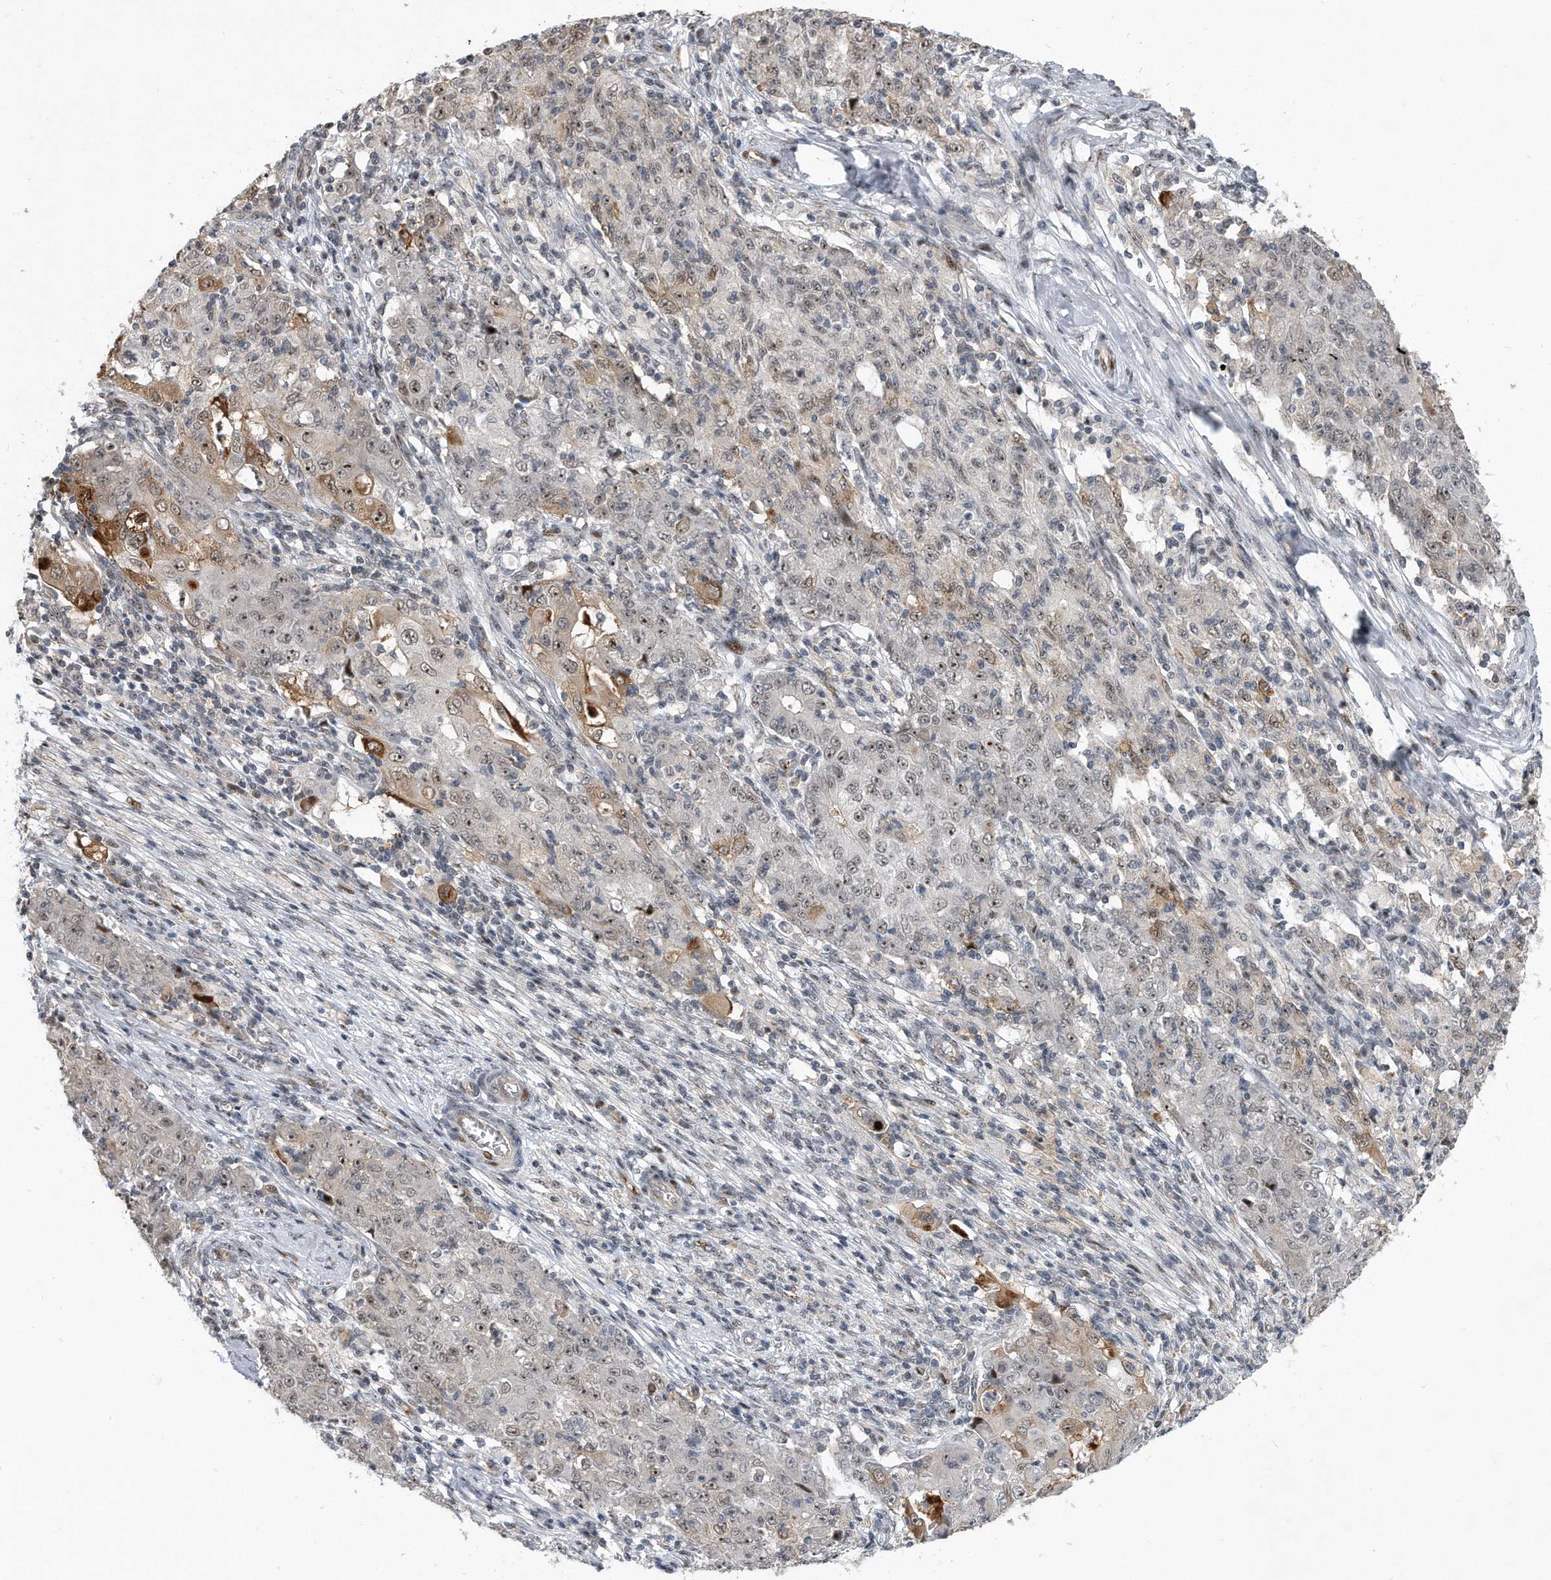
{"staining": {"intensity": "moderate", "quantity": "<25%", "location": "nuclear"}, "tissue": "ovarian cancer", "cell_type": "Tumor cells", "image_type": "cancer", "snomed": [{"axis": "morphology", "description": "Carcinoma, endometroid"}, {"axis": "topography", "description": "Ovary"}], "caption": "Human ovarian endometroid carcinoma stained with a brown dye displays moderate nuclear positive staining in approximately <25% of tumor cells.", "gene": "PGBD2", "patient": {"sex": "female", "age": 42}}